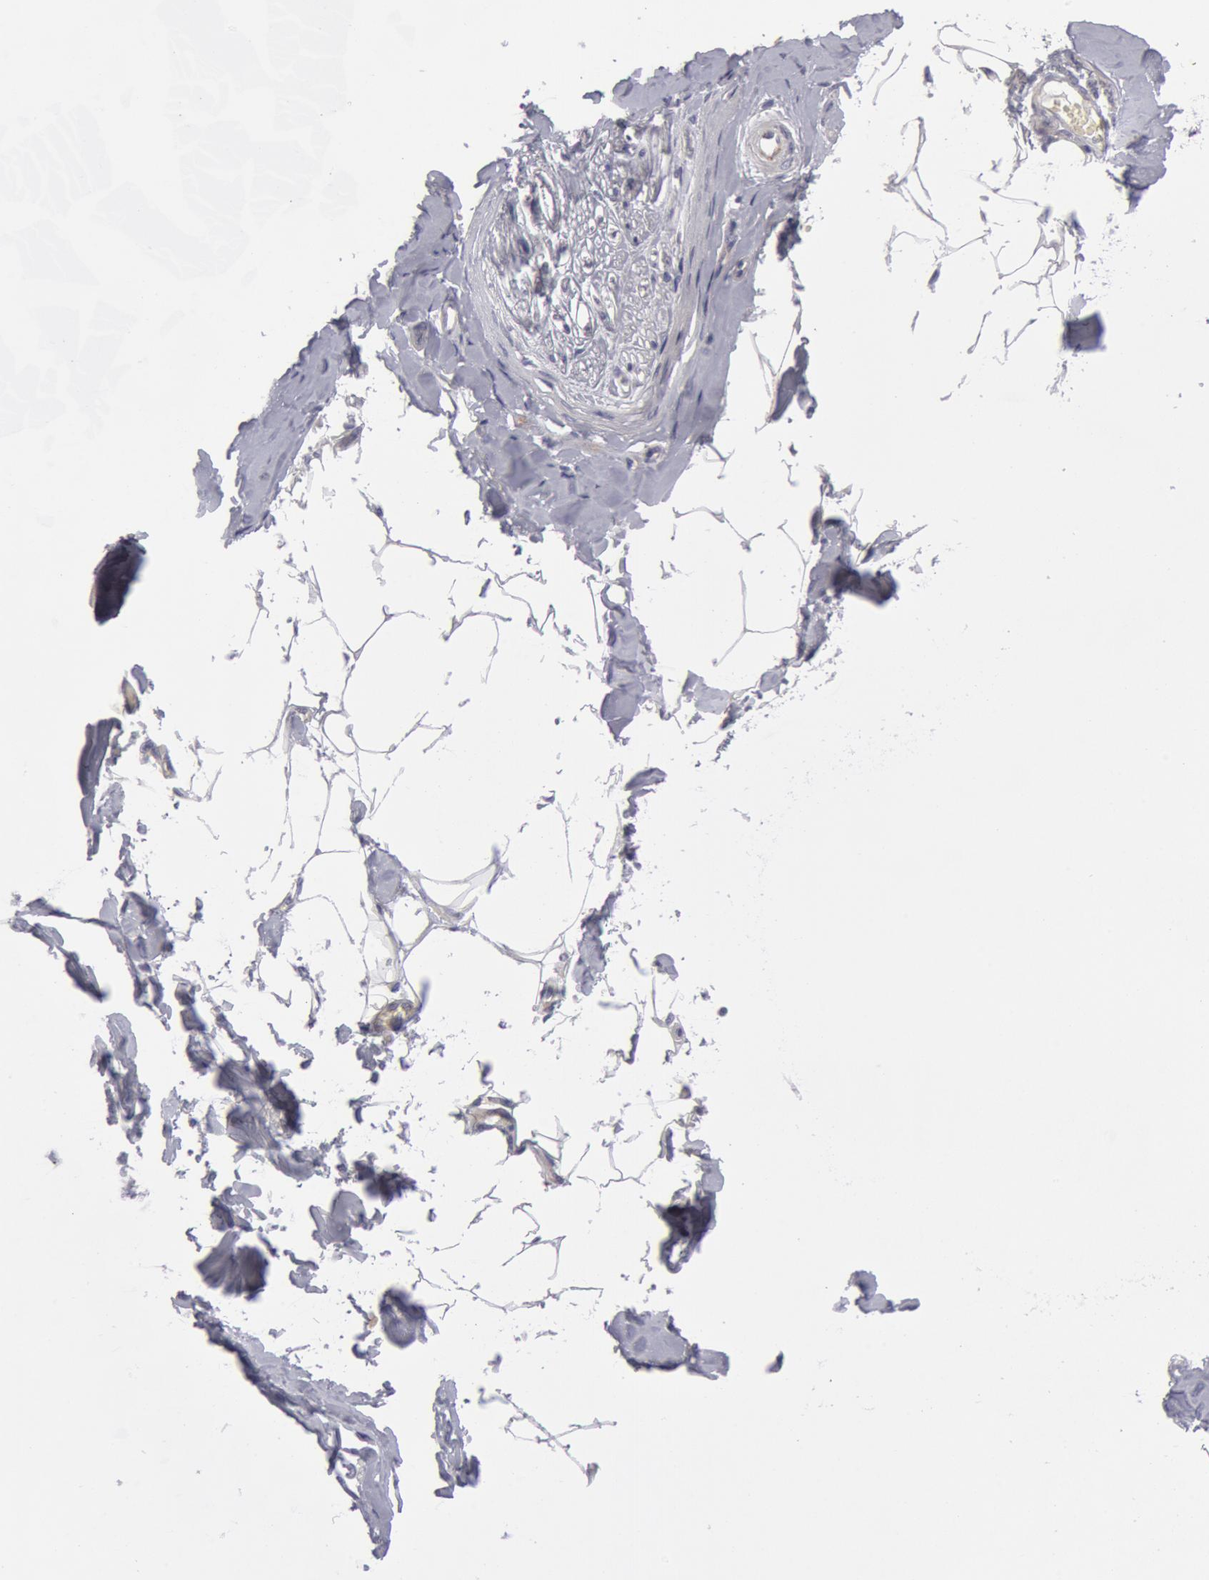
{"staining": {"intensity": "negative", "quantity": "none", "location": "none"}, "tissue": "adipose tissue", "cell_type": "Adipocytes", "image_type": "normal", "snomed": [{"axis": "morphology", "description": "Normal tissue, NOS"}, {"axis": "morphology", "description": "Squamous cell carcinoma, NOS"}, {"axis": "topography", "description": "Skin"}, {"axis": "topography", "description": "Peripheral nerve tissue"}], "caption": "IHC of normal adipose tissue exhibits no staining in adipocytes.", "gene": "SMC1B", "patient": {"sex": "male", "age": 83}}